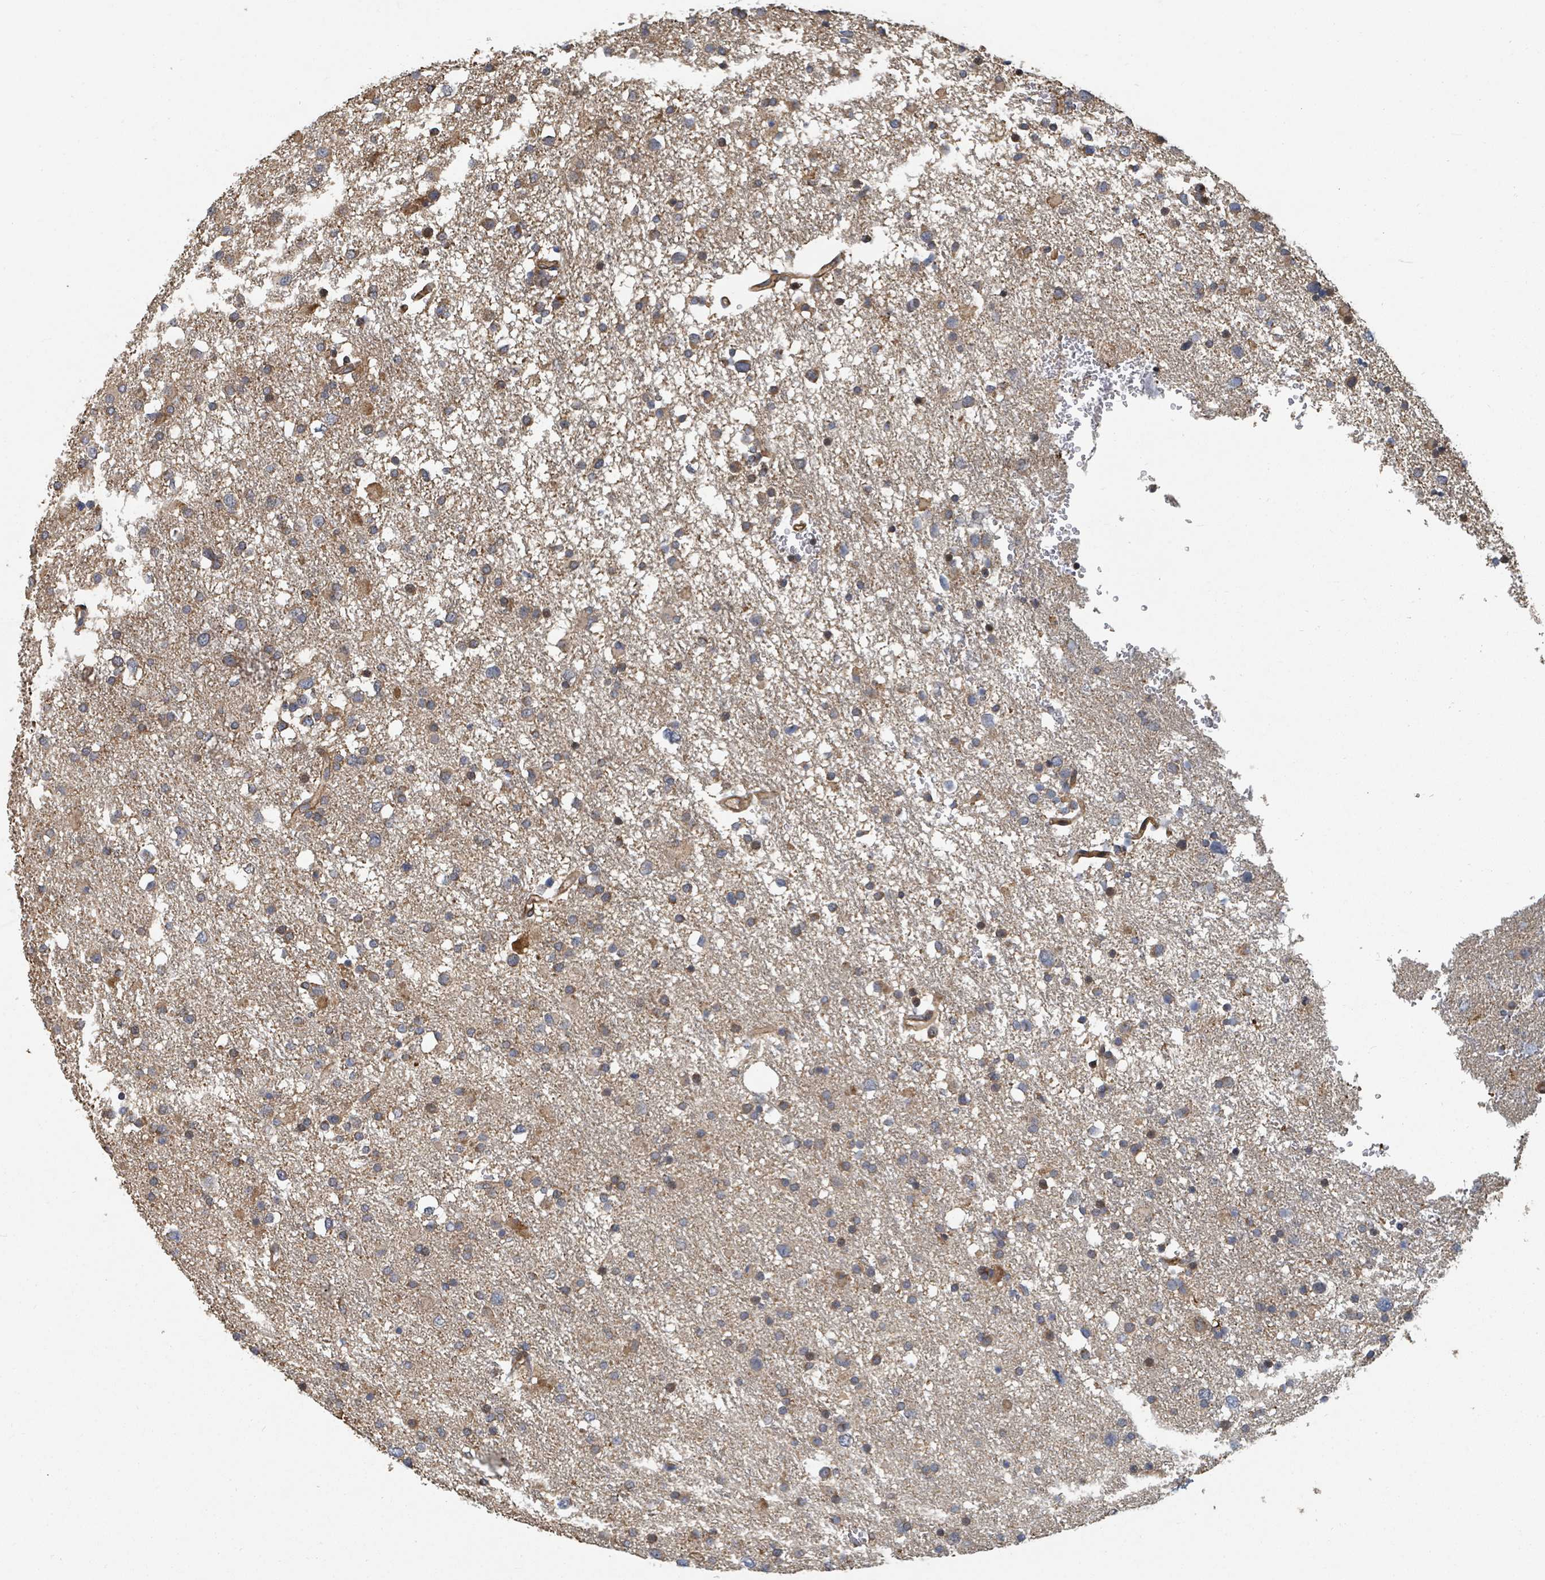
{"staining": {"intensity": "moderate", "quantity": "25%-75%", "location": "cytoplasmic/membranous"}, "tissue": "glioma", "cell_type": "Tumor cells", "image_type": "cancer", "snomed": [{"axis": "morphology", "description": "Glioma, malignant, Low grade"}, {"axis": "topography", "description": "Brain"}], "caption": "Tumor cells demonstrate medium levels of moderate cytoplasmic/membranous staining in about 25%-75% of cells in human glioma. Immunohistochemistry stains the protein in brown and the nuclei are stained blue.", "gene": "DPM1", "patient": {"sex": "female", "age": 32}}